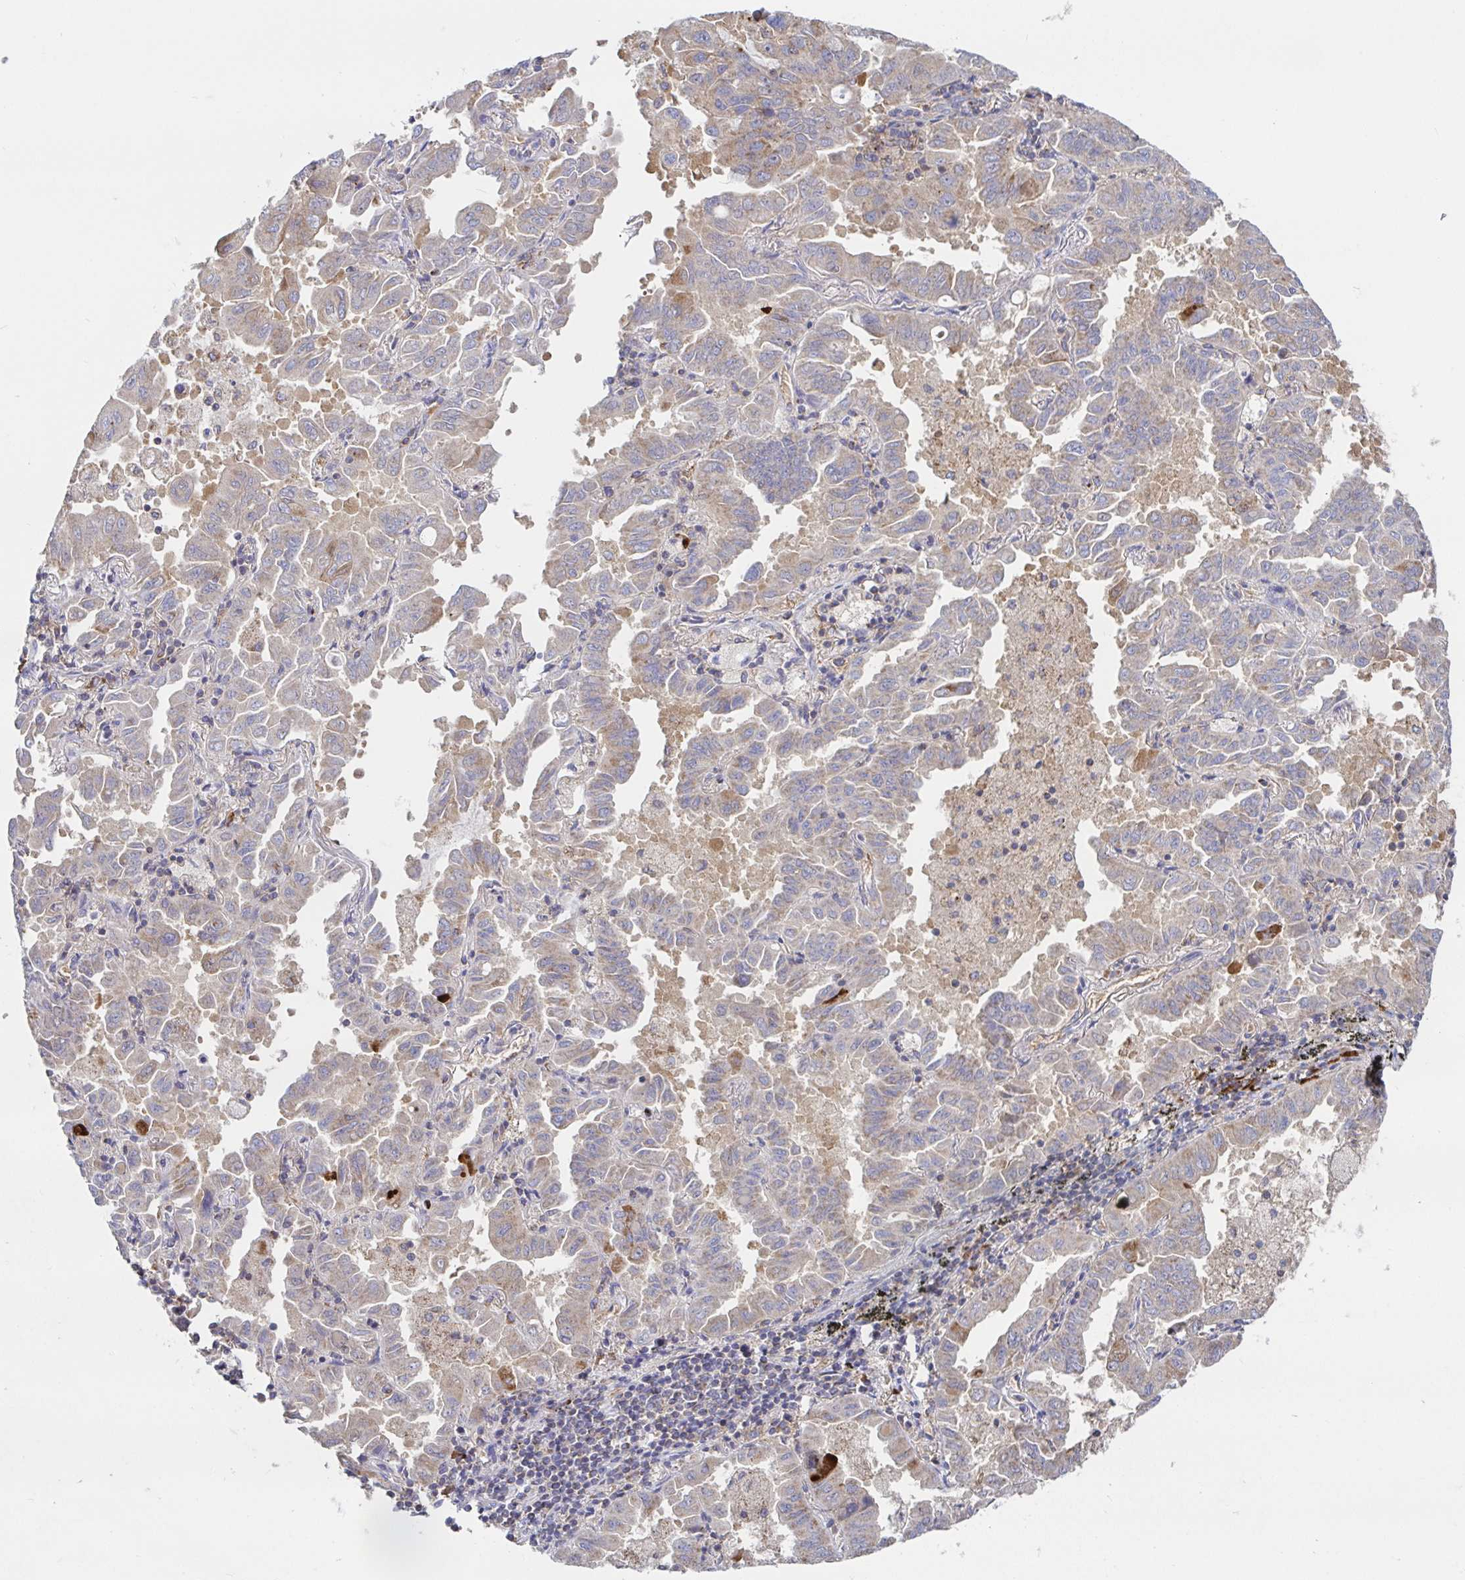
{"staining": {"intensity": "weak", "quantity": "<25%", "location": "cytoplasmic/membranous"}, "tissue": "lung cancer", "cell_type": "Tumor cells", "image_type": "cancer", "snomed": [{"axis": "morphology", "description": "Adenocarcinoma, NOS"}, {"axis": "topography", "description": "Lung"}], "caption": "IHC of human lung cancer demonstrates no expression in tumor cells. Nuclei are stained in blue.", "gene": "PRDX3", "patient": {"sex": "male", "age": 64}}